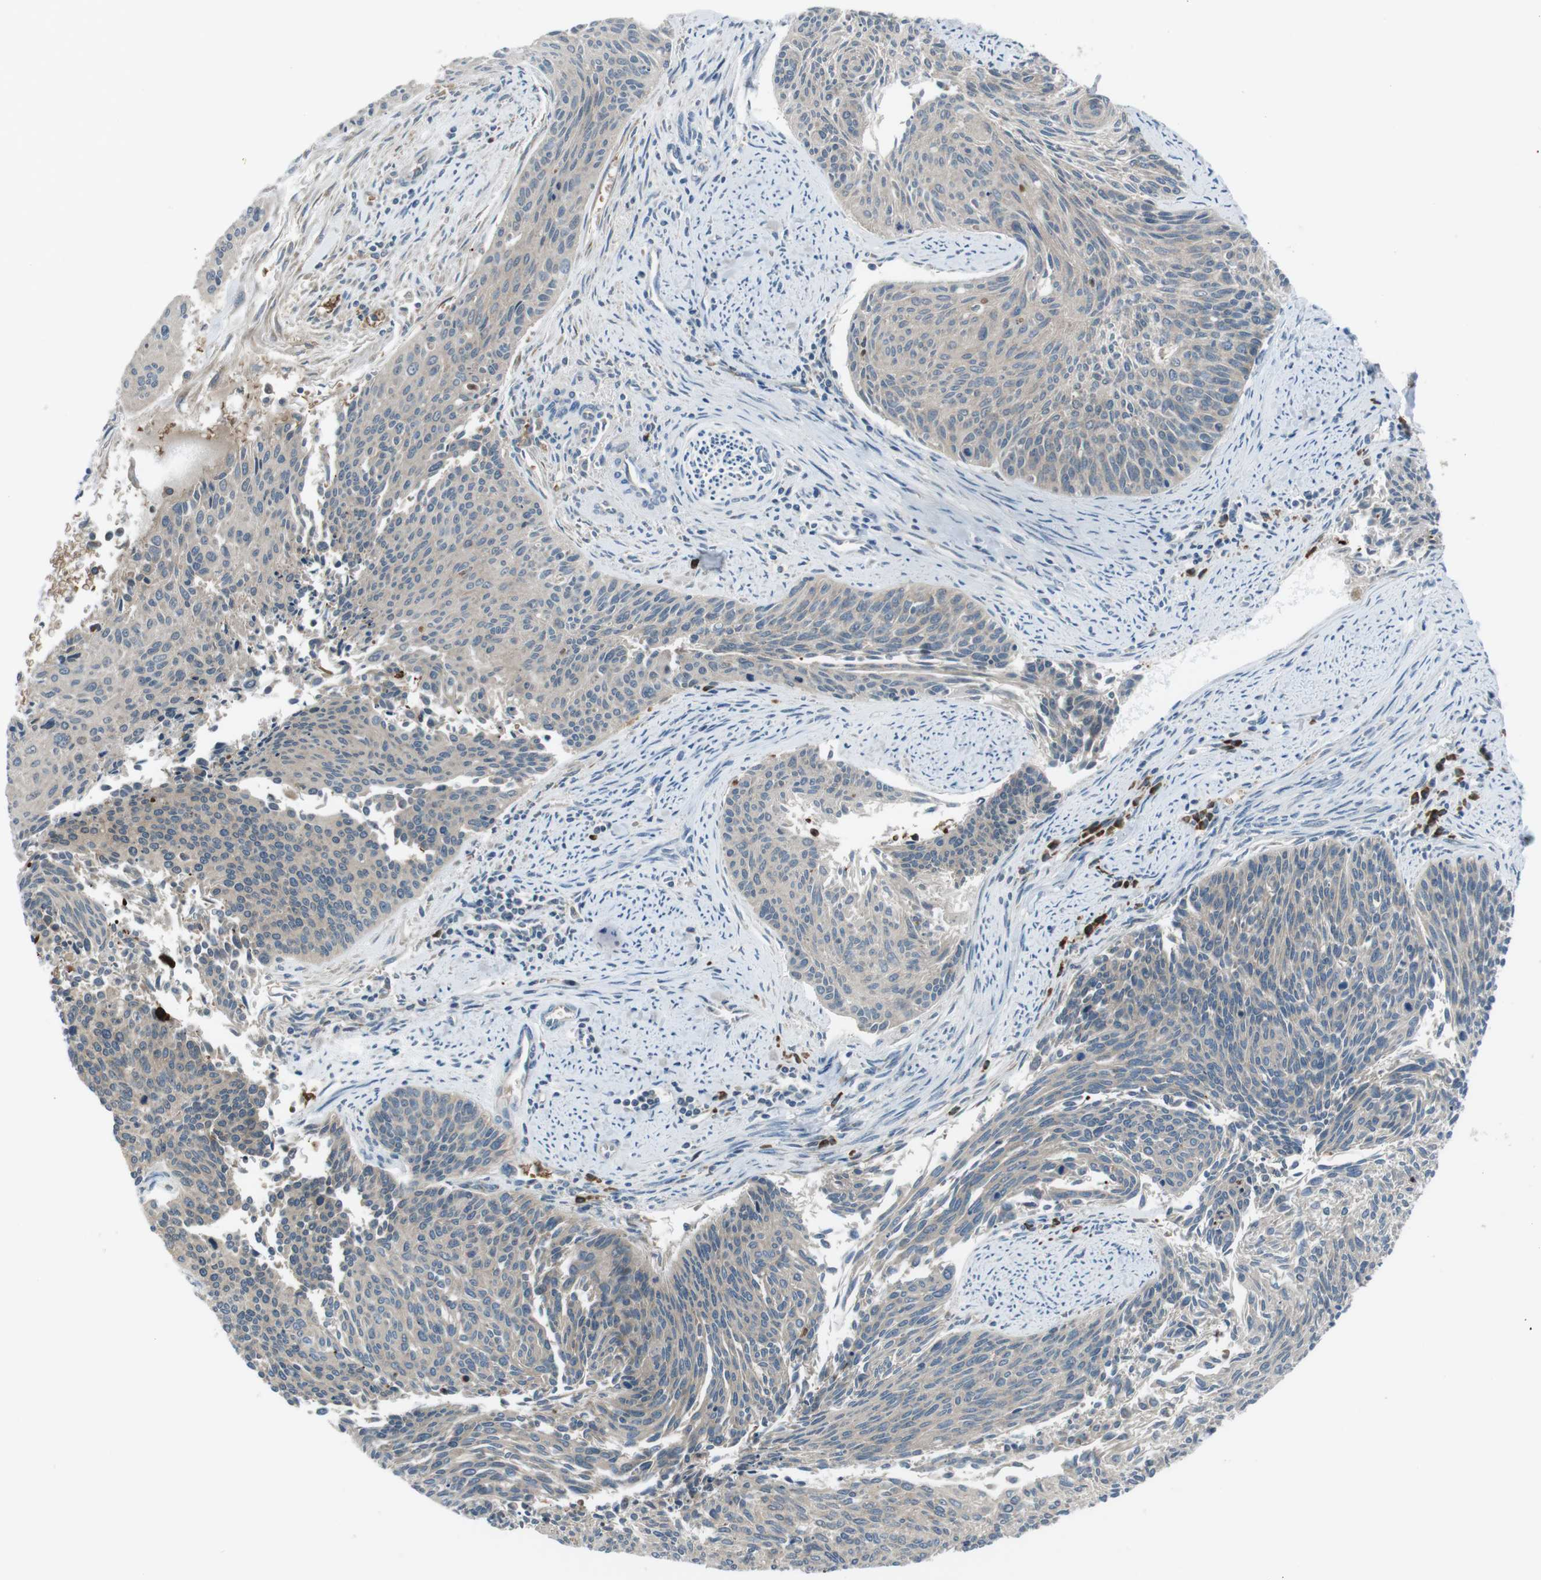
{"staining": {"intensity": "weak", "quantity": "25%-75%", "location": "cytoplasmic/membranous"}, "tissue": "cervical cancer", "cell_type": "Tumor cells", "image_type": "cancer", "snomed": [{"axis": "morphology", "description": "Squamous cell carcinoma, NOS"}, {"axis": "topography", "description": "Cervix"}], "caption": "Brown immunohistochemical staining in squamous cell carcinoma (cervical) reveals weak cytoplasmic/membranous positivity in approximately 25%-75% of tumor cells. (DAB = brown stain, brightfield microscopy at high magnification).", "gene": "SSR3", "patient": {"sex": "female", "age": 55}}